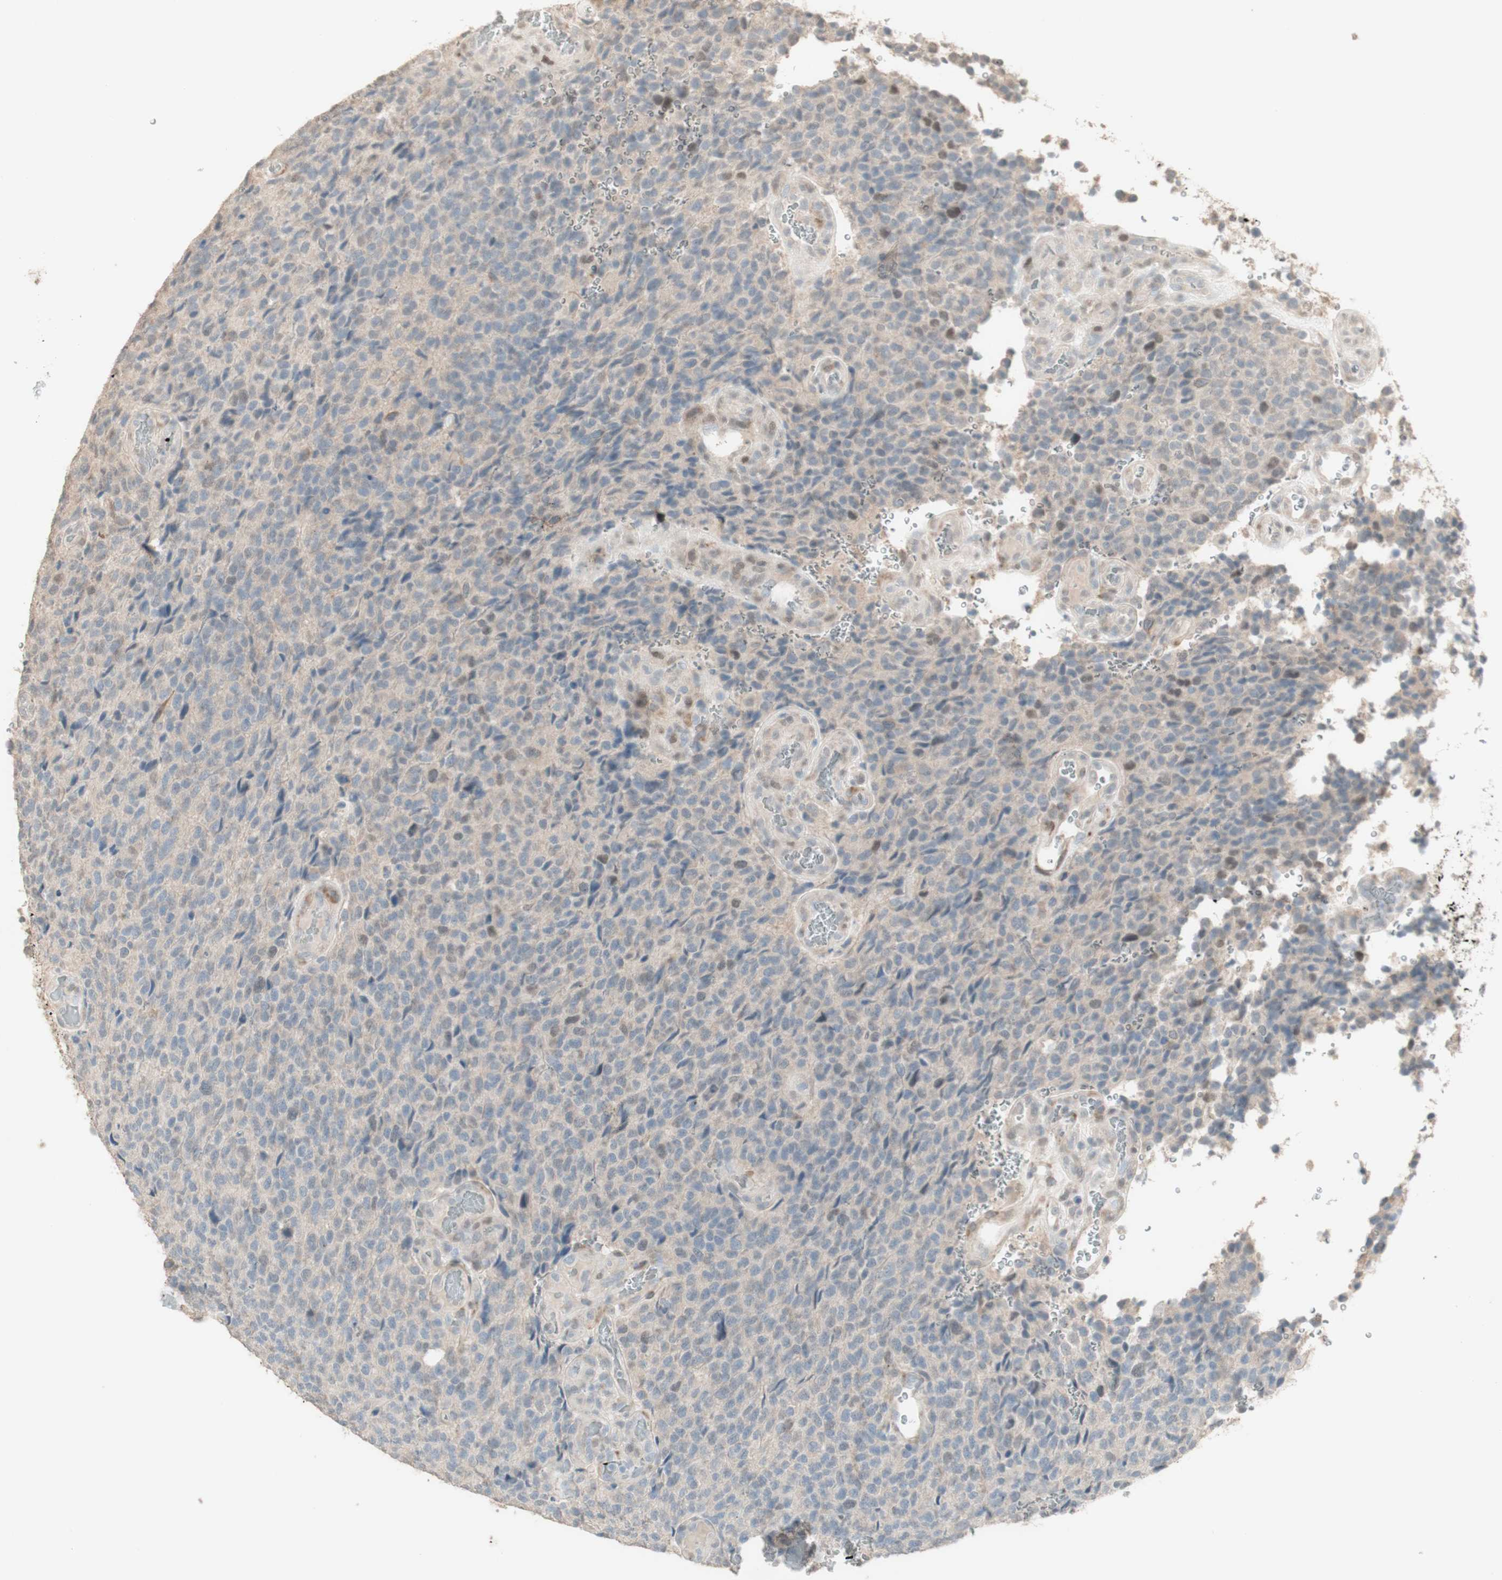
{"staining": {"intensity": "negative", "quantity": "none", "location": "none"}, "tissue": "glioma", "cell_type": "Tumor cells", "image_type": "cancer", "snomed": [{"axis": "morphology", "description": "Glioma, malignant, High grade"}, {"axis": "topography", "description": "pancreas cauda"}], "caption": "High magnification brightfield microscopy of high-grade glioma (malignant) stained with DAB (3,3'-diaminobenzidine) (brown) and counterstained with hematoxylin (blue): tumor cells show no significant expression.", "gene": "MUC3A", "patient": {"sex": "male", "age": 60}}